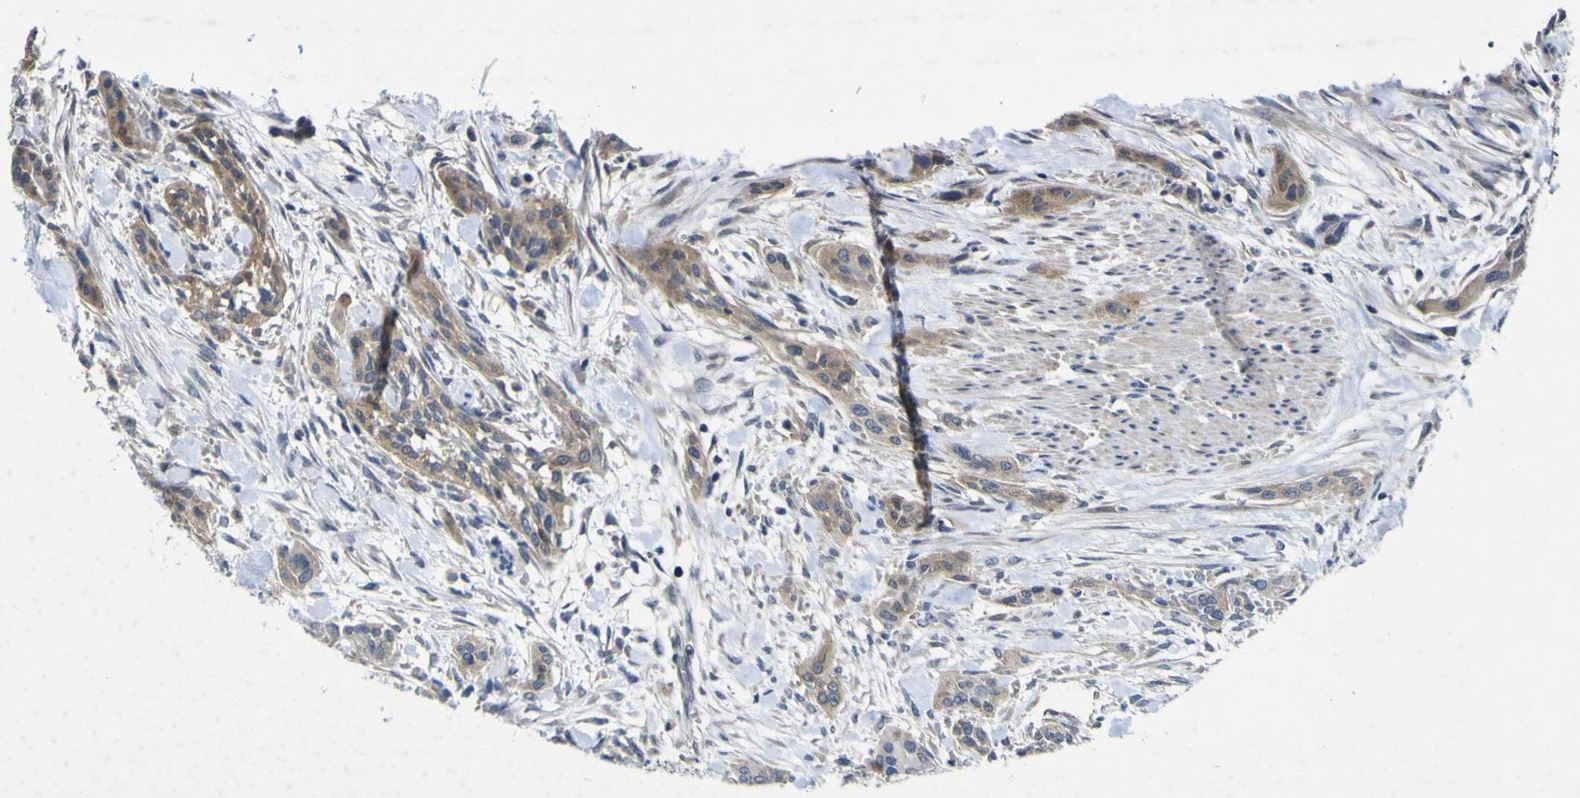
{"staining": {"intensity": "weak", "quantity": "<25%", "location": "cytoplasmic/membranous"}, "tissue": "urothelial cancer", "cell_type": "Tumor cells", "image_type": "cancer", "snomed": [{"axis": "morphology", "description": "Urothelial carcinoma, High grade"}, {"axis": "topography", "description": "Urinary bladder"}], "caption": "This is an immunohistochemistry (IHC) image of human urothelial carcinoma (high-grade). There is no staining in tumor cells.", "gene": "NAV1", "patient": {"sex": "male", "age": 35}}